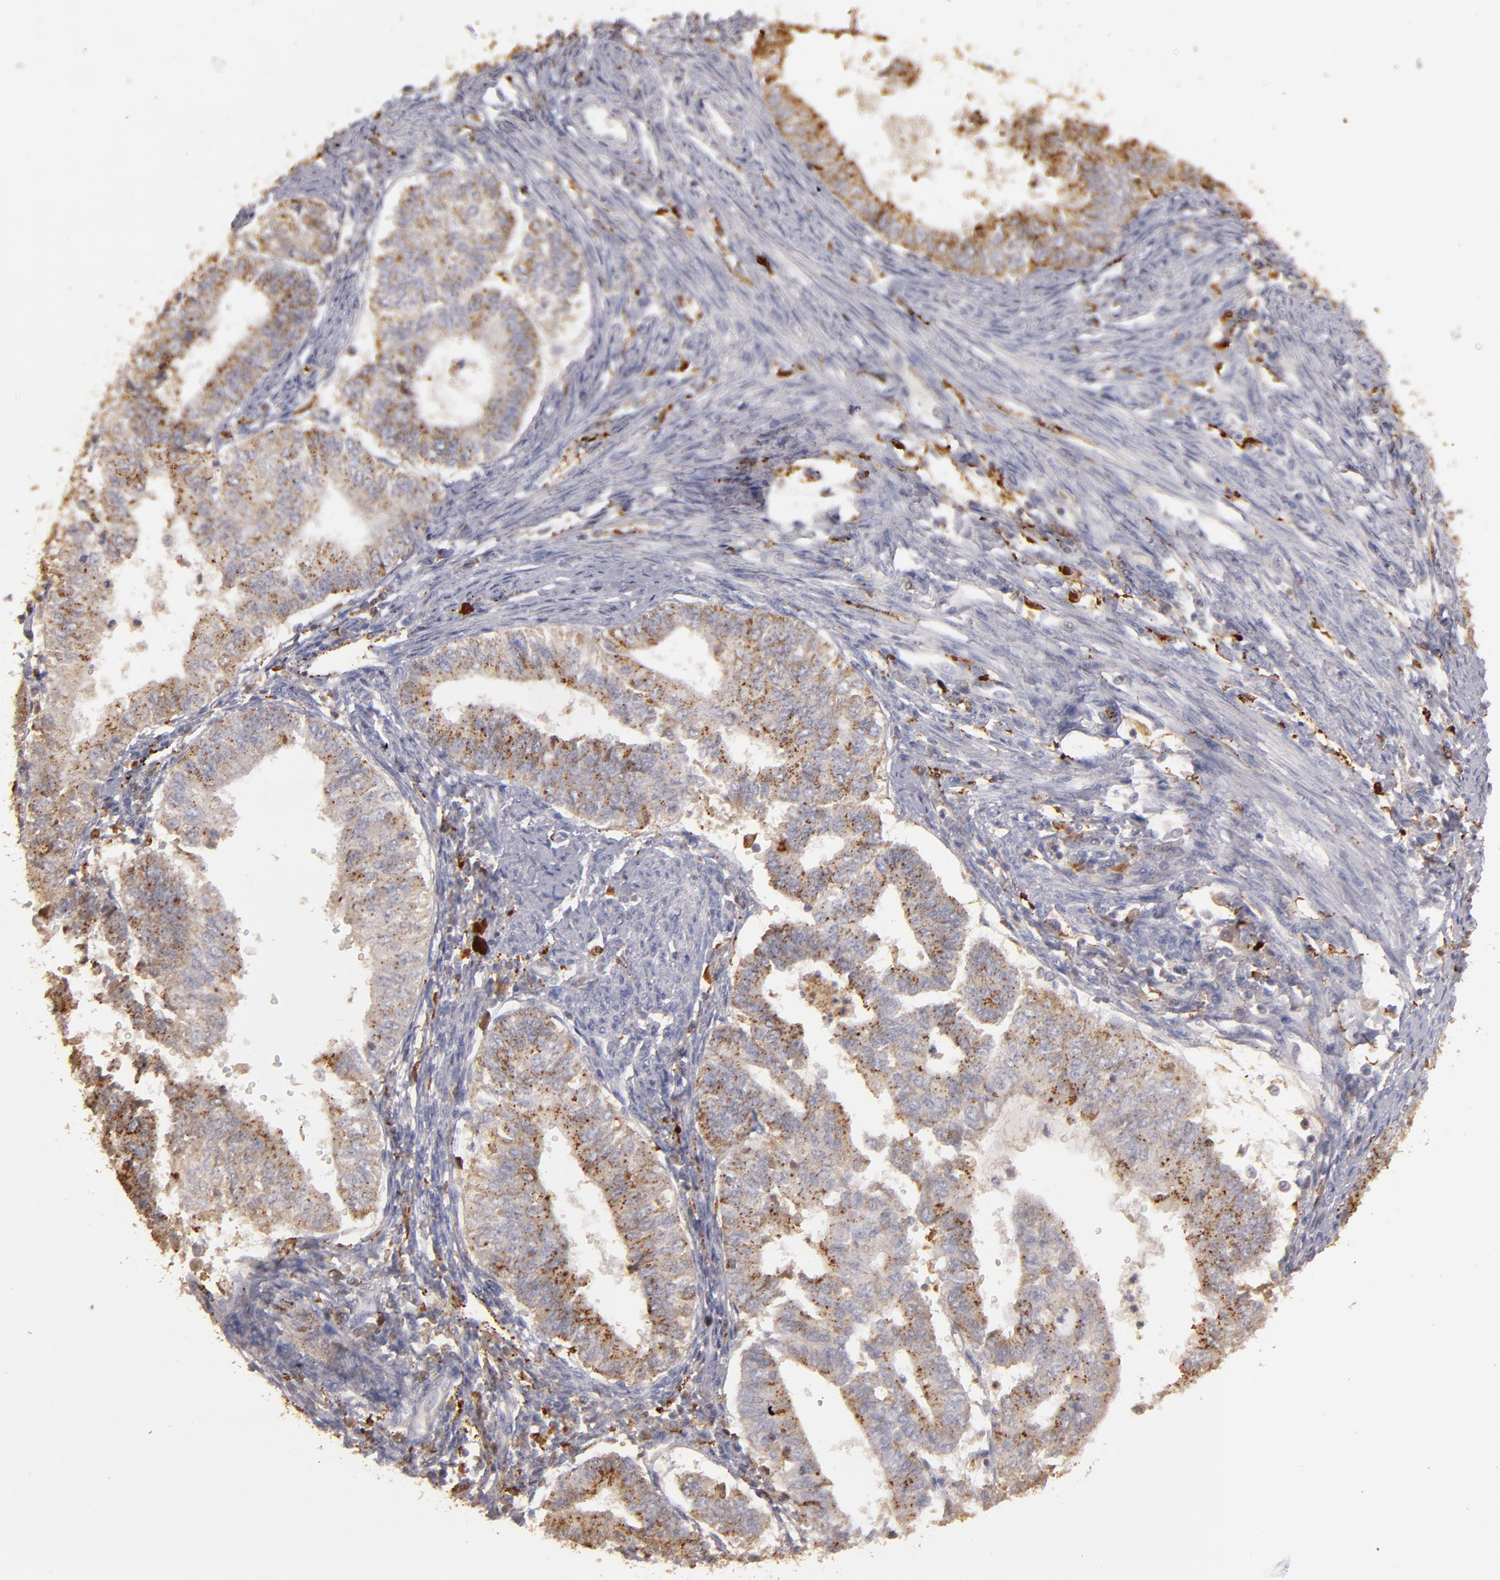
{"staining": {"intensity": "moderate", "quantity": ">75%", "location": "cytoplasmic/membranous"}, "tissue": "endometrial cancer", "cell_type": "Tumor cells", "image_type": "cancer", "snomed": [{"axis": "morphology", "description": "Adenocarcinoma, NOS"}, {"axis": "topography", "description": "Endometrium"}], "caption": "Immunohistochemistry (IHC) photomicrograph of neoplastic tissue: endometrial cancer stained using IHC displays medium levels of moderate protein expression localized specifically in the cytoplasmic/membranous of tumor cells, appearing as a cytoplasmic/membranous brown color.", "gene": "TRAF1", "patient": {"sex": "female", "age": 66}}